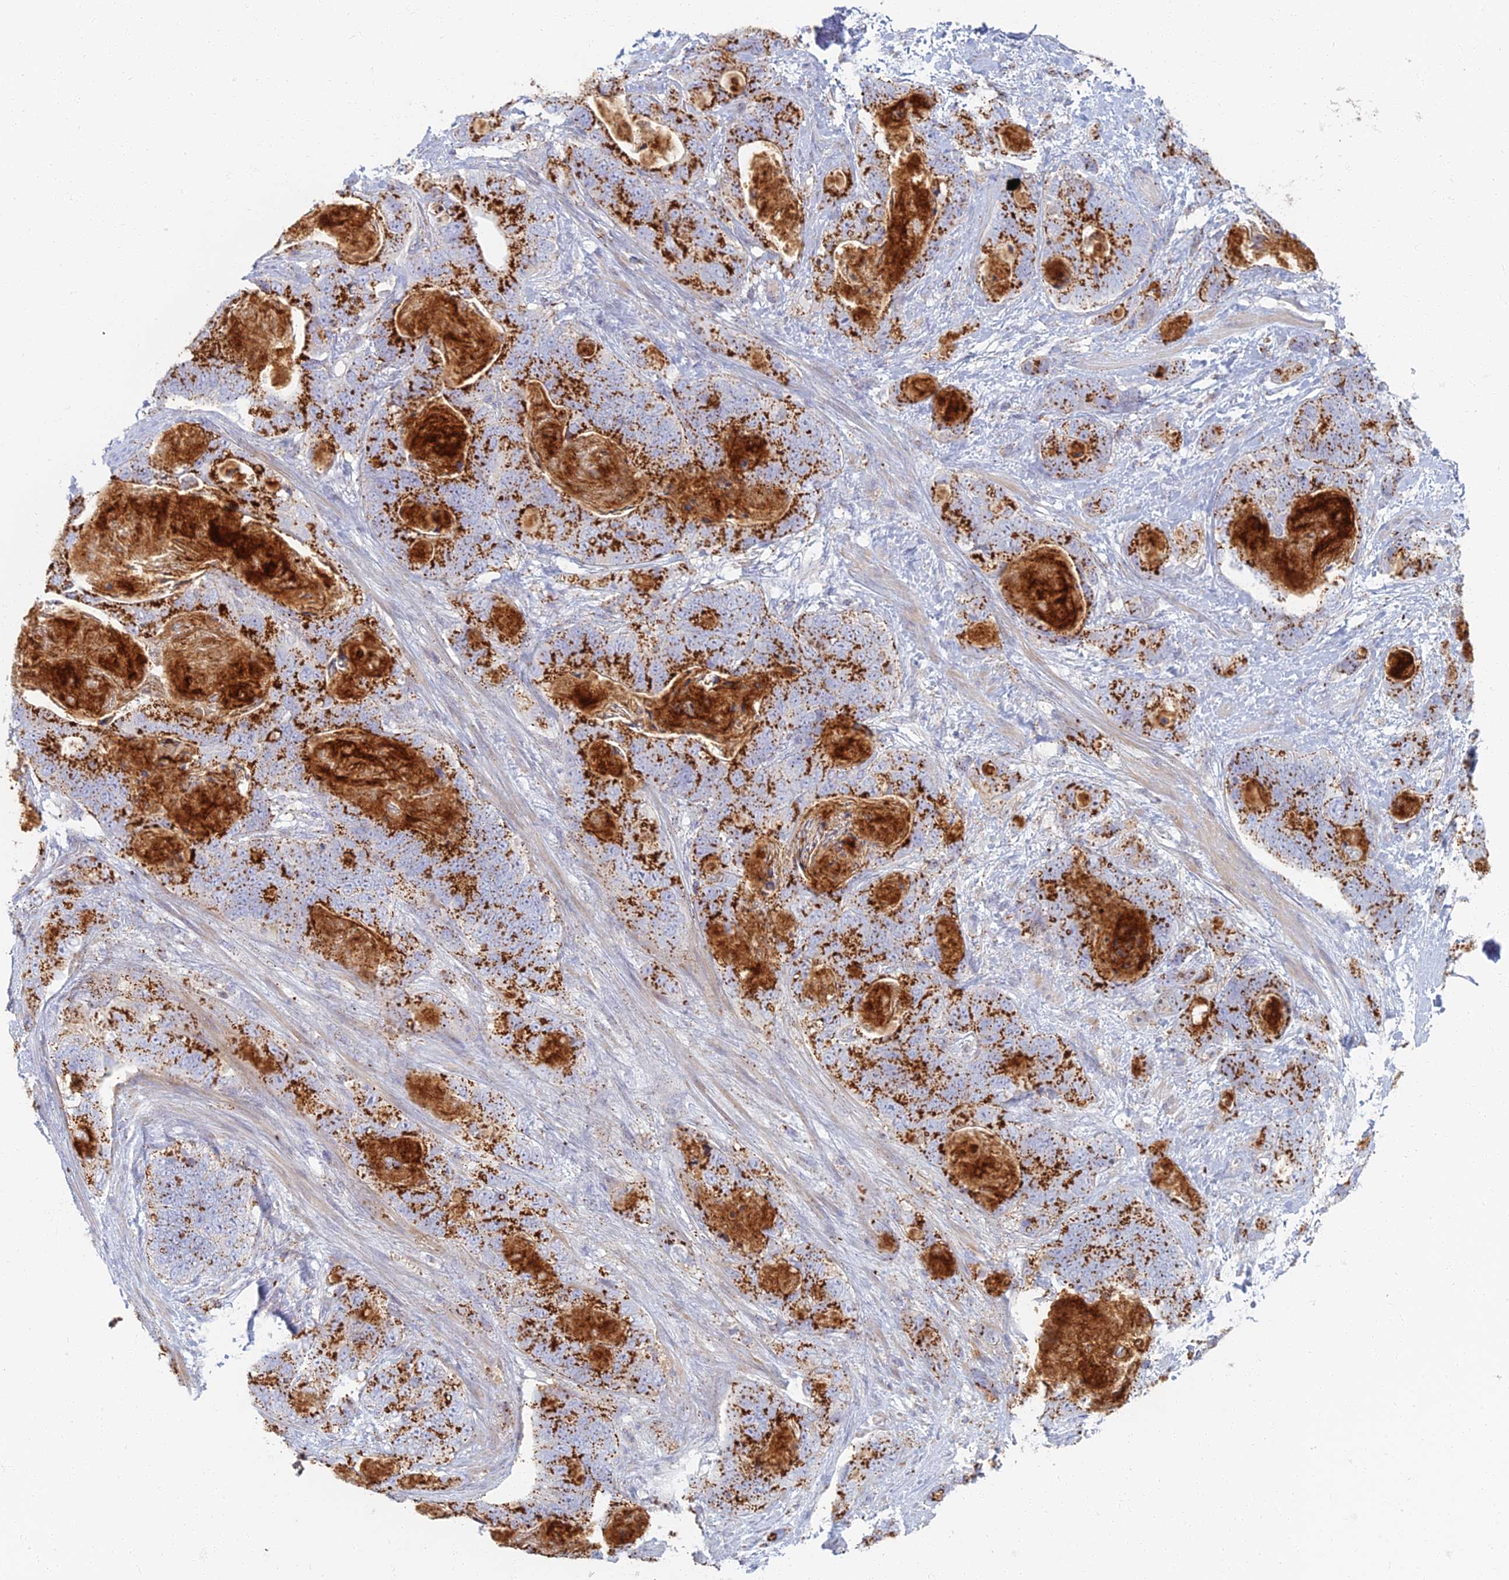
{"staining": {"intensity": "strong", "quantity": ">75%", "location": "cytoplasmic/membranous"}, "tissue": "stomach cancer", "cell_type": "Tumor cells", "image_type": "cancer", "snomed": [{"axis": "morphology", "description": "Normal tissue, NOS"}, {"axis": "morphology", "description": "Adenocarcinoma, NOS"}, {"axis": "topography", "description": "Stomach"}], "caption": "Human adenocarcinoma (stomach) stained with a protein marker displays strong staining in tumor cells.", "gene": "CHMP4B", "patient": {"sex": "female", "age": 89}}